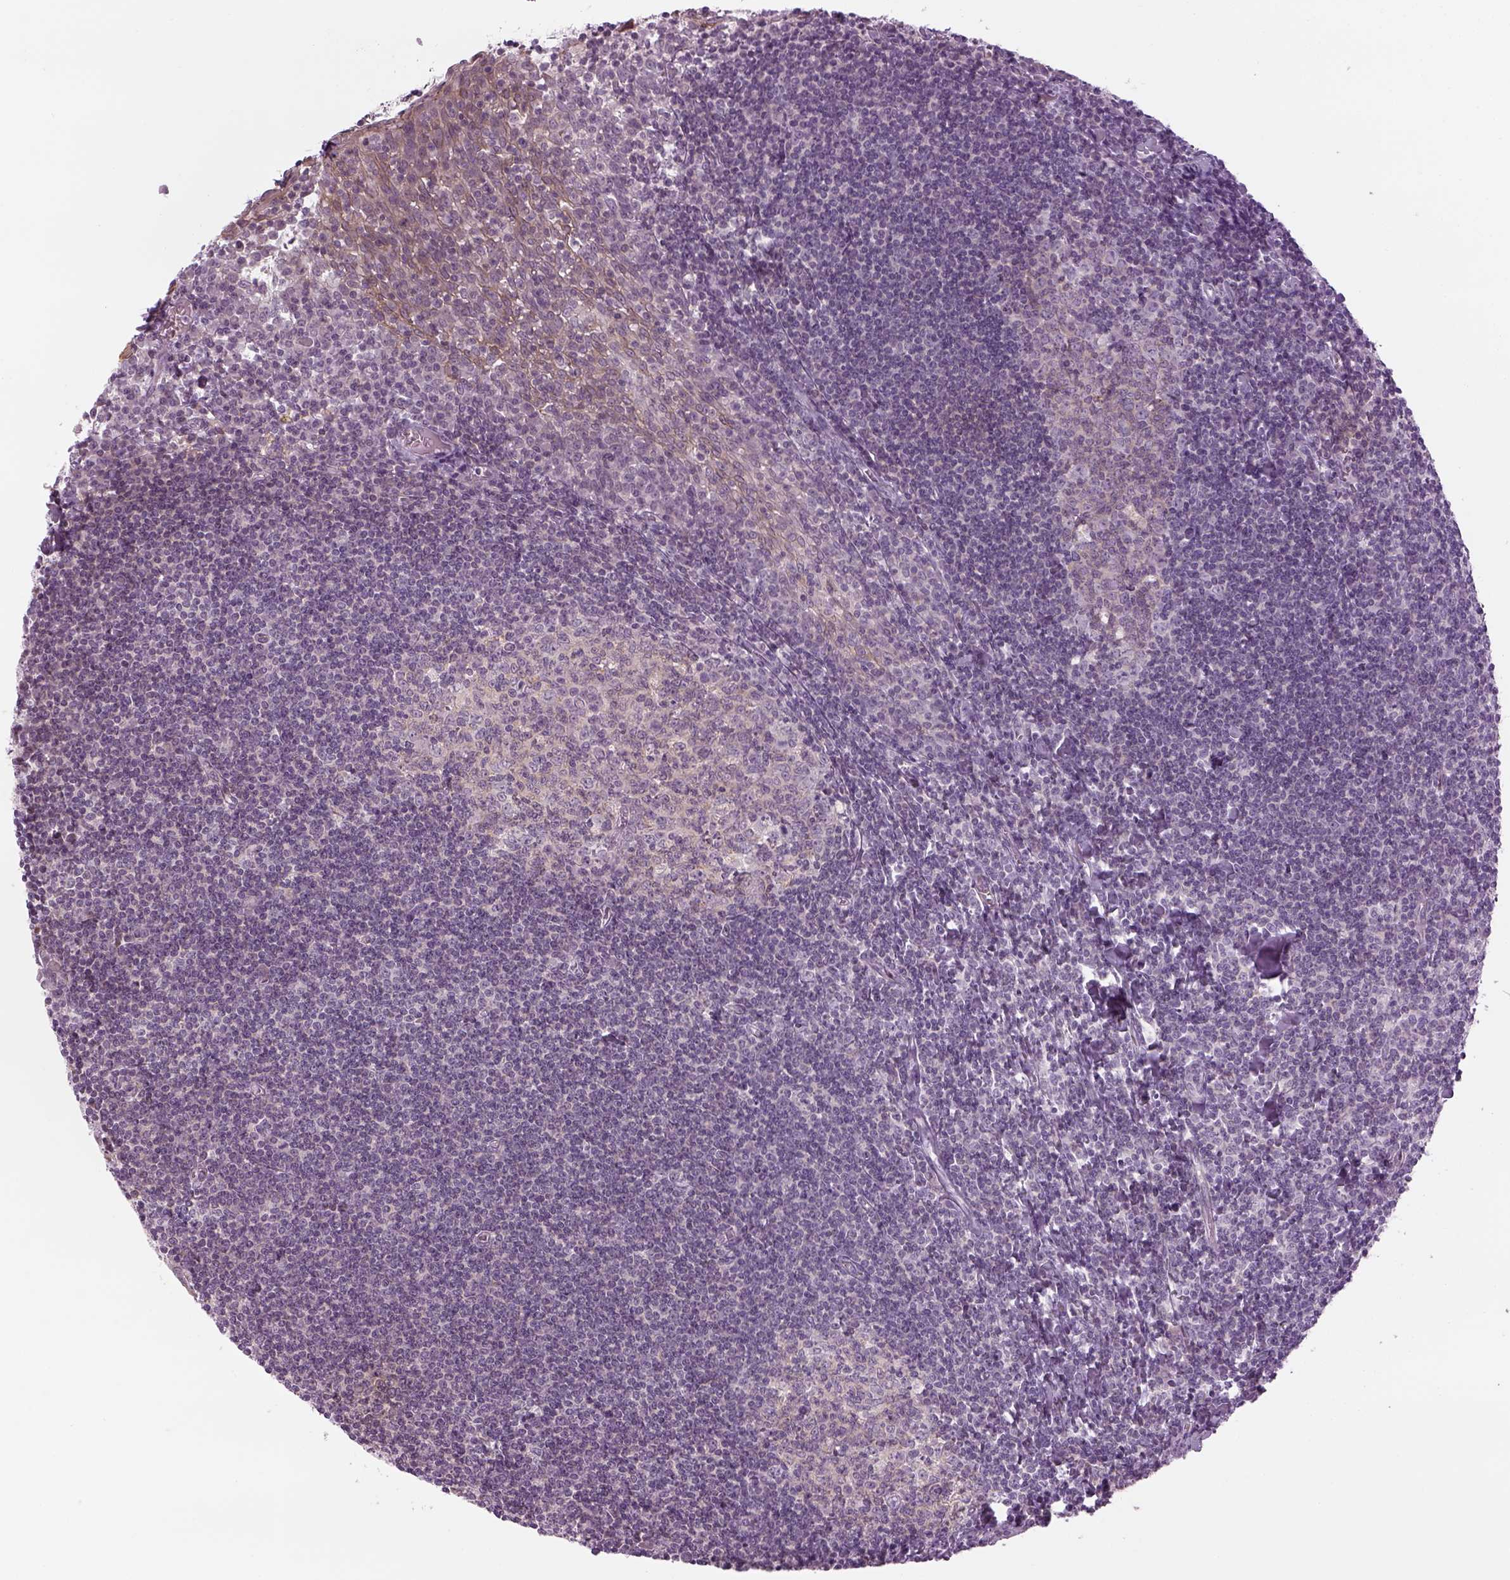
{"staining": {"intensity": "negative", "quantity": "none", "location": "none"}, "tissue": "tonsil", "cell_type": "Germinal center cells", "image_type": "normal", "snomed": [{"axis": "morphology", "description": "Normal tissue, NOS"}, {"axis": "topography", "description": "Tonsil"}], "caption": "IHC image of benign tonsil: human tonsil stained with DAB displays no significant protein expression in germinal center cells. The staining is performed using DAB brown chromogen with nuclei counter-stained in using hematoxylin.", "gene": "LRRIQ3", "patient": {"sex": "female", "age": 12}}